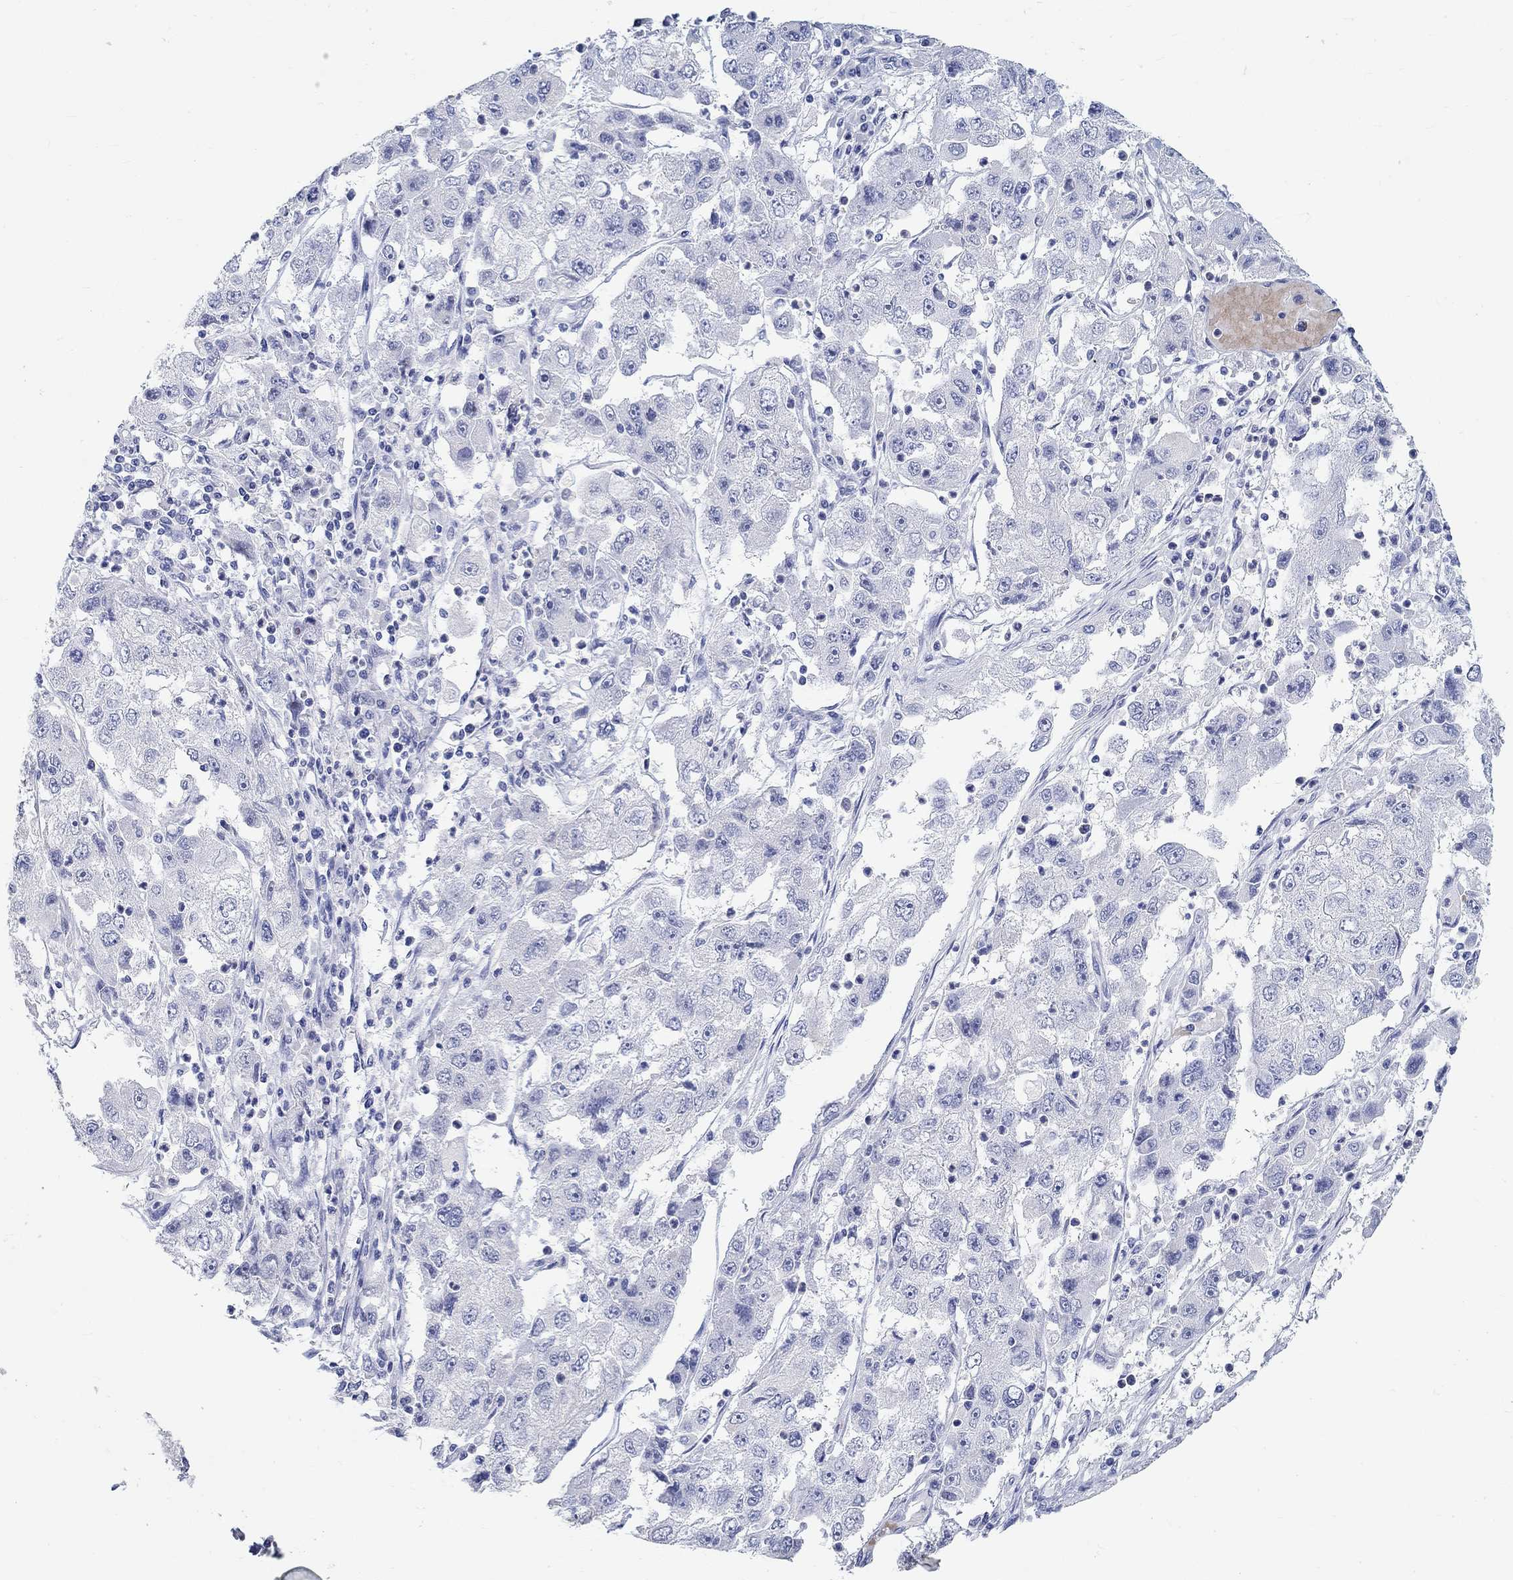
{"staining": {"intensity": "negative", "quantity": "none", "location": "none"}, "tissue": "cervical cancer", "cell_type": "Tumor cells", "image_type": "cancer", "snomed": [{"axis": "morphology", "description": "Squamous cell carcinoma, NOS"}, {"axis": "topography", "description": "Cervix"}], "caption": "An immunohistochemistry (IHC) histopathology image of cervical squamous cell carcinoma is shown. There is no staining in tumor cells of cervical squamous cell carcinoma.", "gene": "GRIA3", "patient": {"sex": "female", "age": 36}}